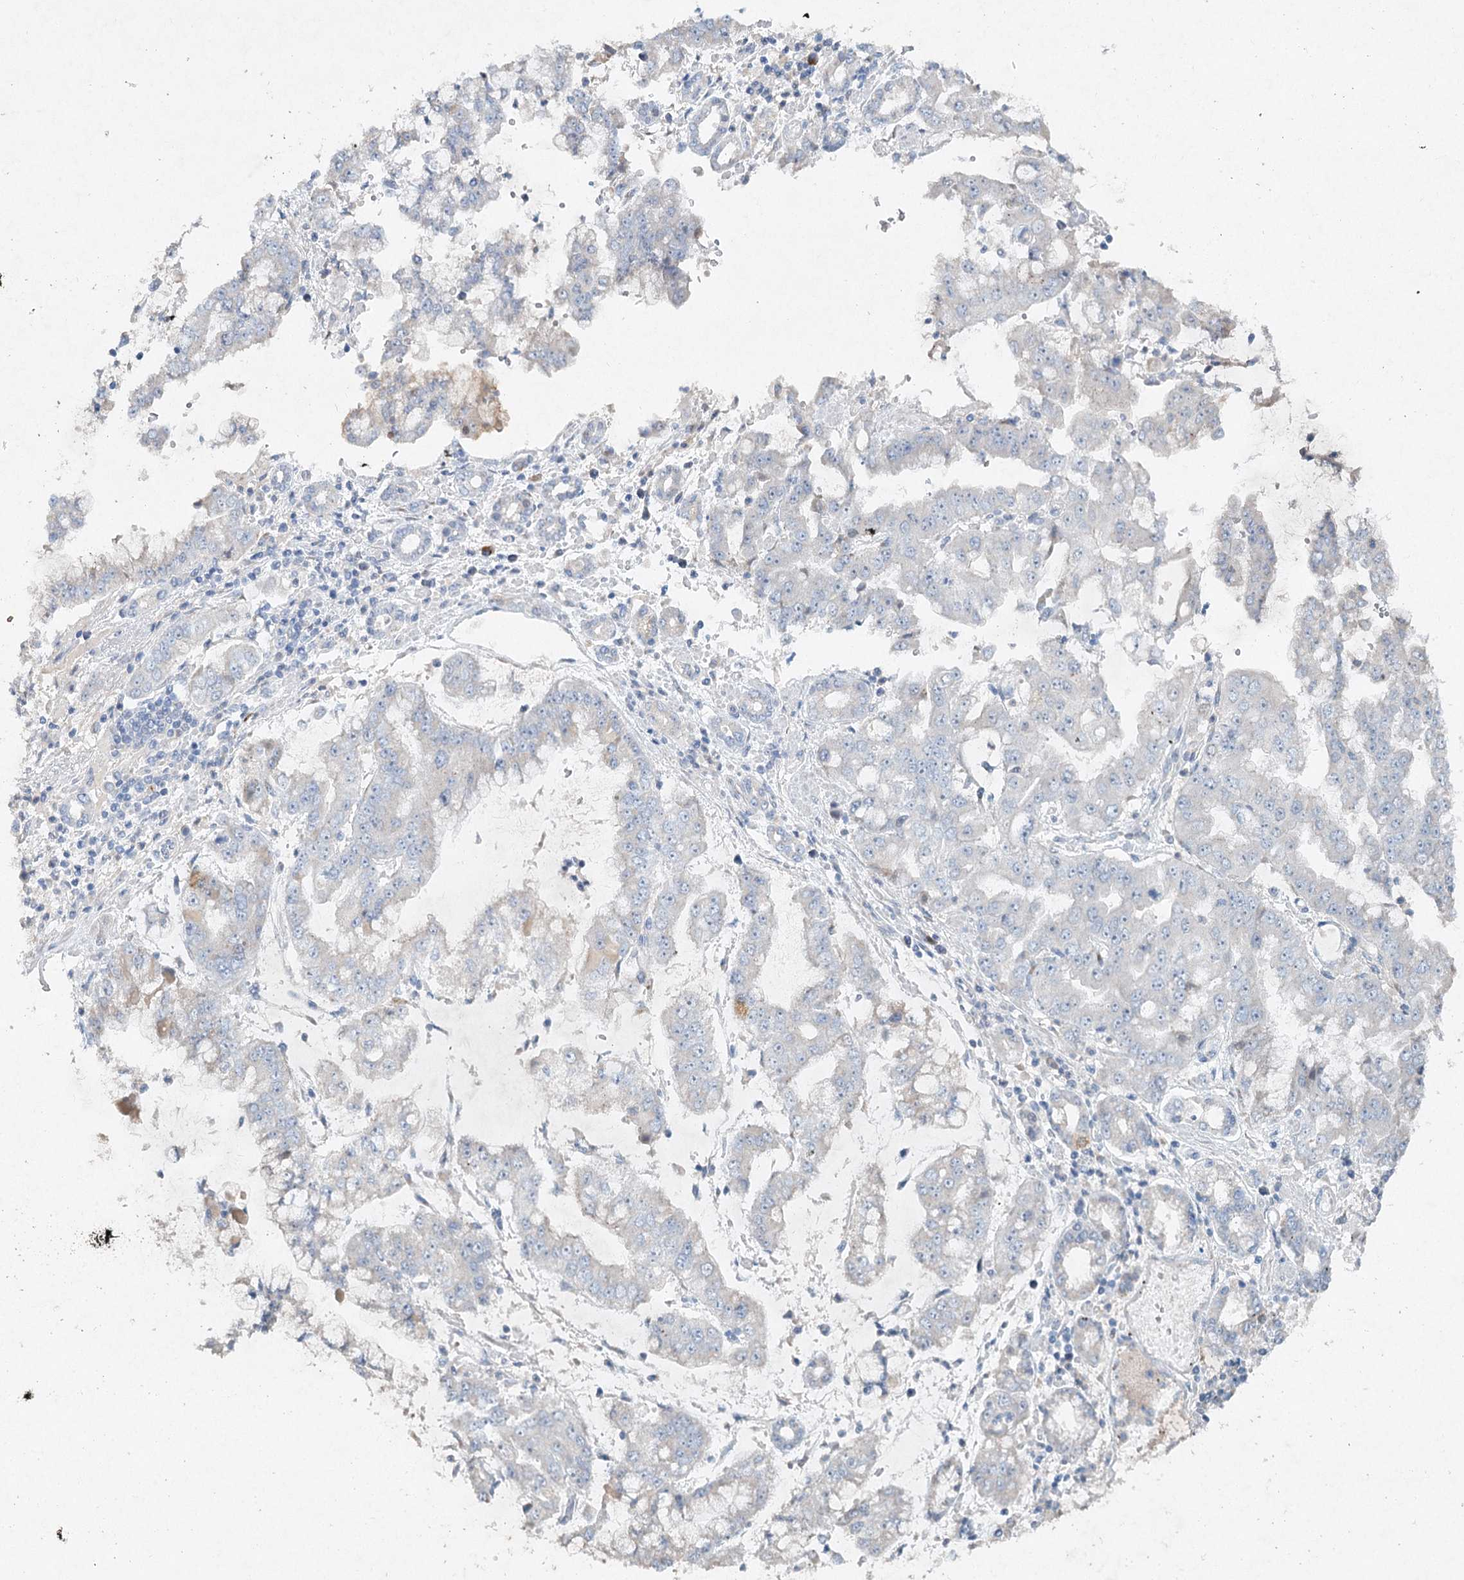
{"staining": {"intensity": "negative", "quantity": "none", "location": "none"}, "tissue": "stomach cancer", "cell_type": "Tumor cells", "image_type": "cancer", "snomed": [{"axis": "morphology", "description": "Adenocarcinoma, NOS"}, {"axis": "topography", "description": "Stomach"}], "caption": "The photomicrograph demonstrates no staining of tumor cells in adenocarcinoma (stomach).", "gene": "RFX6", "patient": {"sex": "male", "age": 76}}